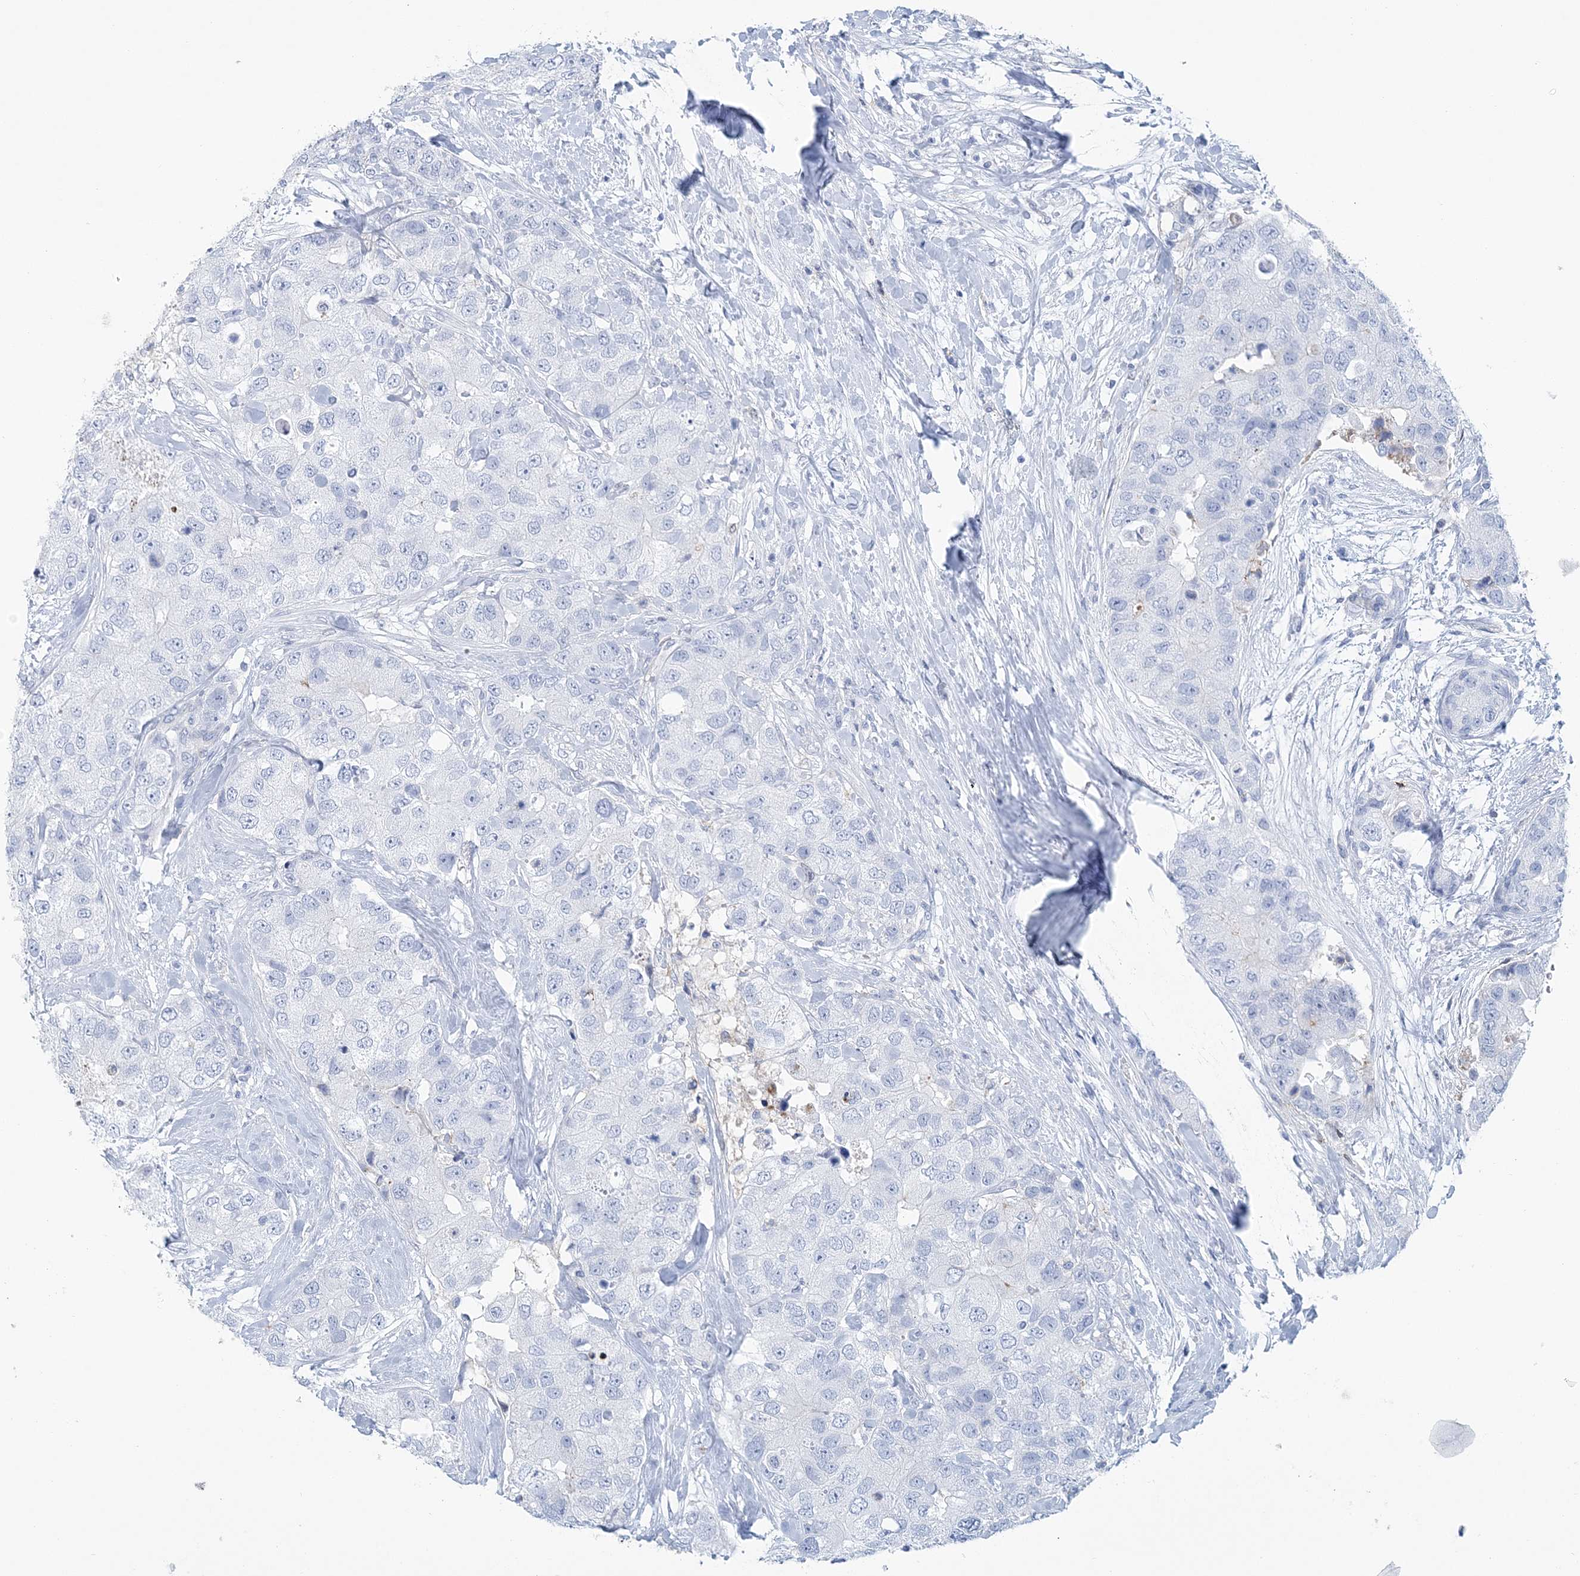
{"staining": {"intensity": "negative", "quantity": "none", "location": "none"}, "tissue": "breast cancer", "cell_type": "Tumor cells", "image_type": "cancer", "snomed": [{"axis": "morphology", "description": "Duct carcinoma"}, {"axis": "topography", "description": "Breast"}], "caption": "Immunohistochemical staining of human breast infiltrating ductal carcinoma displays no significant staining in tumor cells.", "gene": "NKX6-1", "patient": {"sex": "female", "age": 62}}